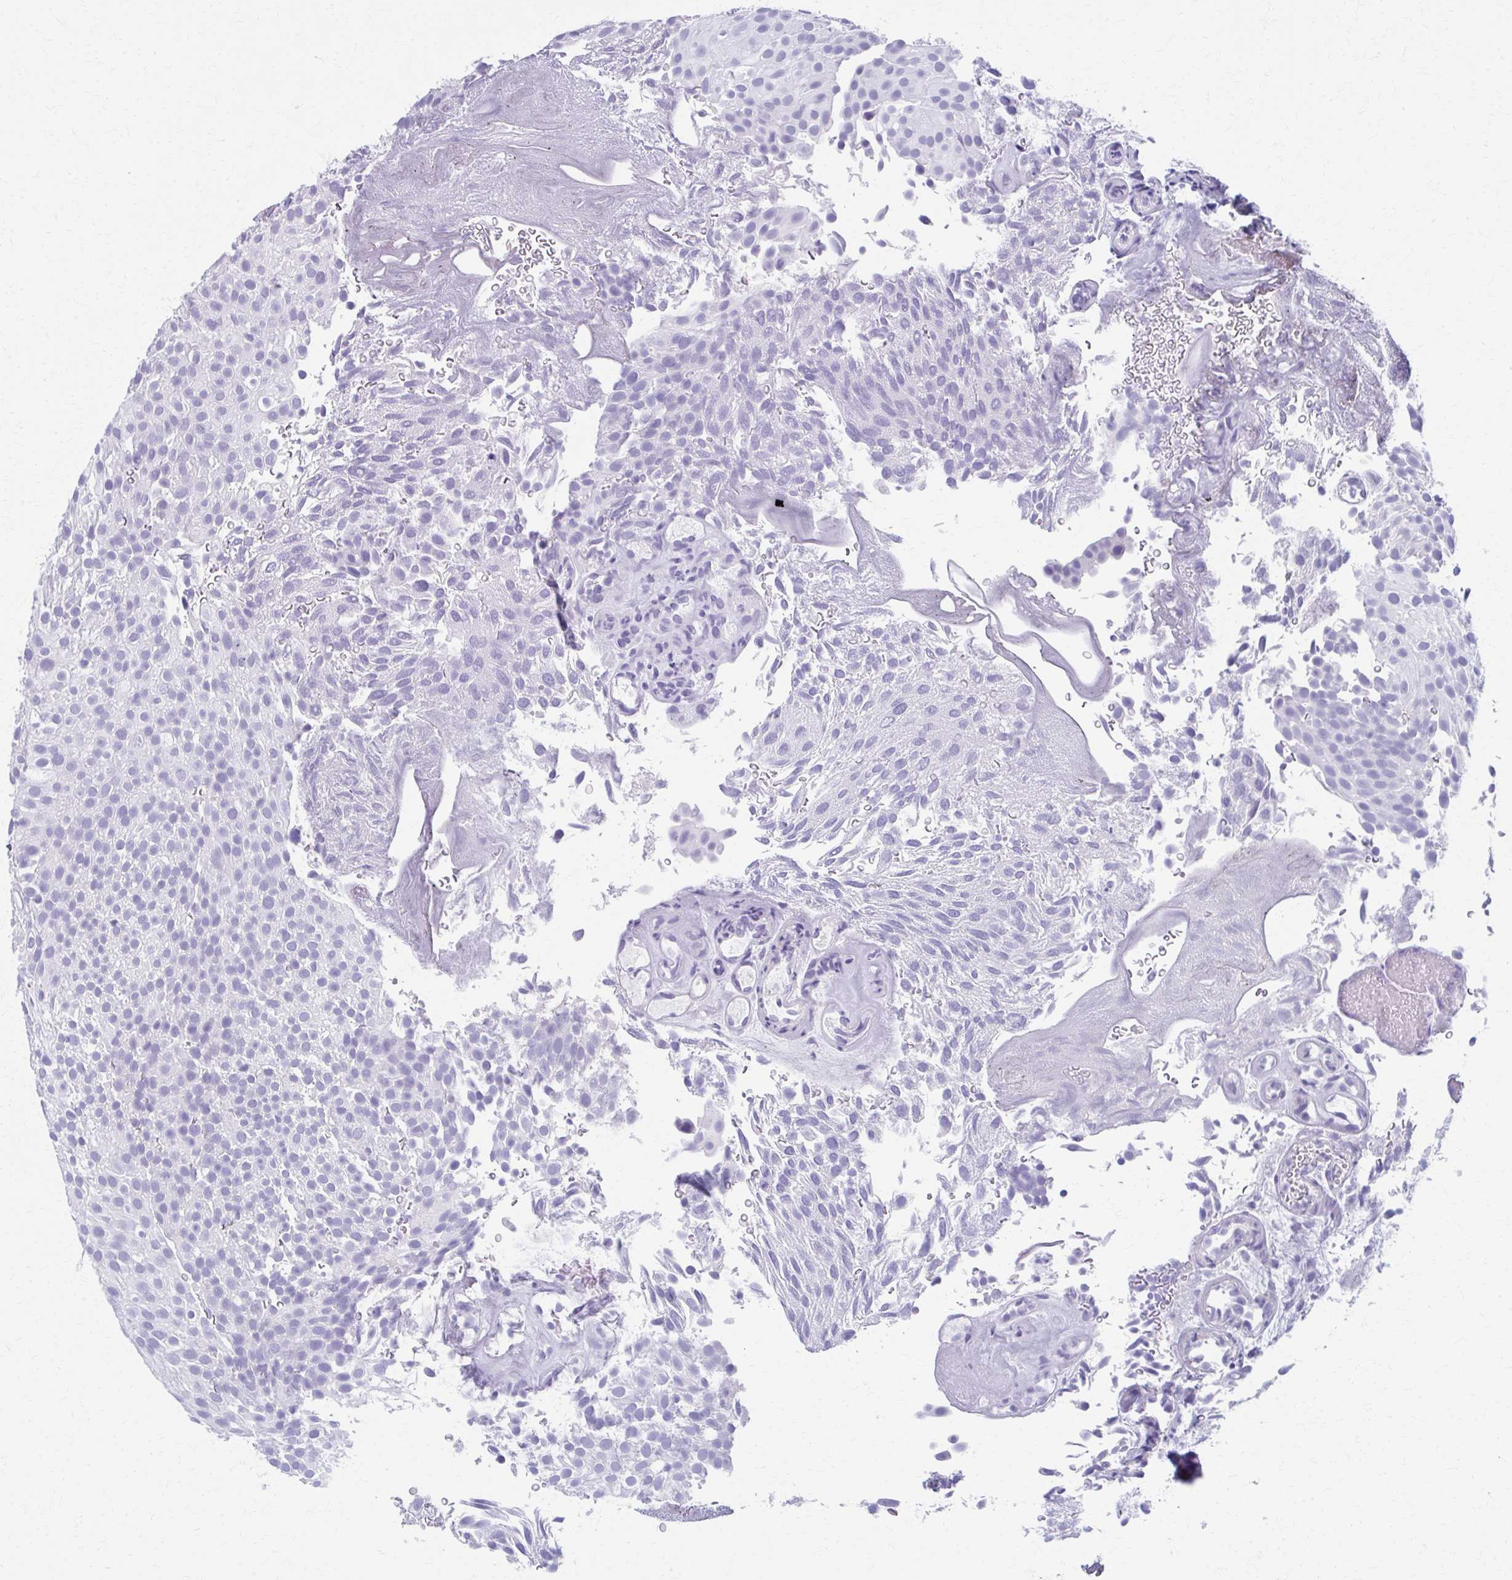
{"staining": {"intensity": "negative", "quantity": "none", "location": "none"}, "tissue": "urothelial cancer", "cell_type": "Tumor cells", "image_type": "cancer", "snomed": [{"axis": "morphology", "description": "Urothelial carcinoma, Low grade"}, {"axis": "topography", "description": "Urinary bladder"}], "caption": "Immunohistochemistry (IHC) of human urothelial cancer reveals no positivity in tumor cells.", "gene": "MPLKIP", "patient": {"sex": "male", "age": 78}}